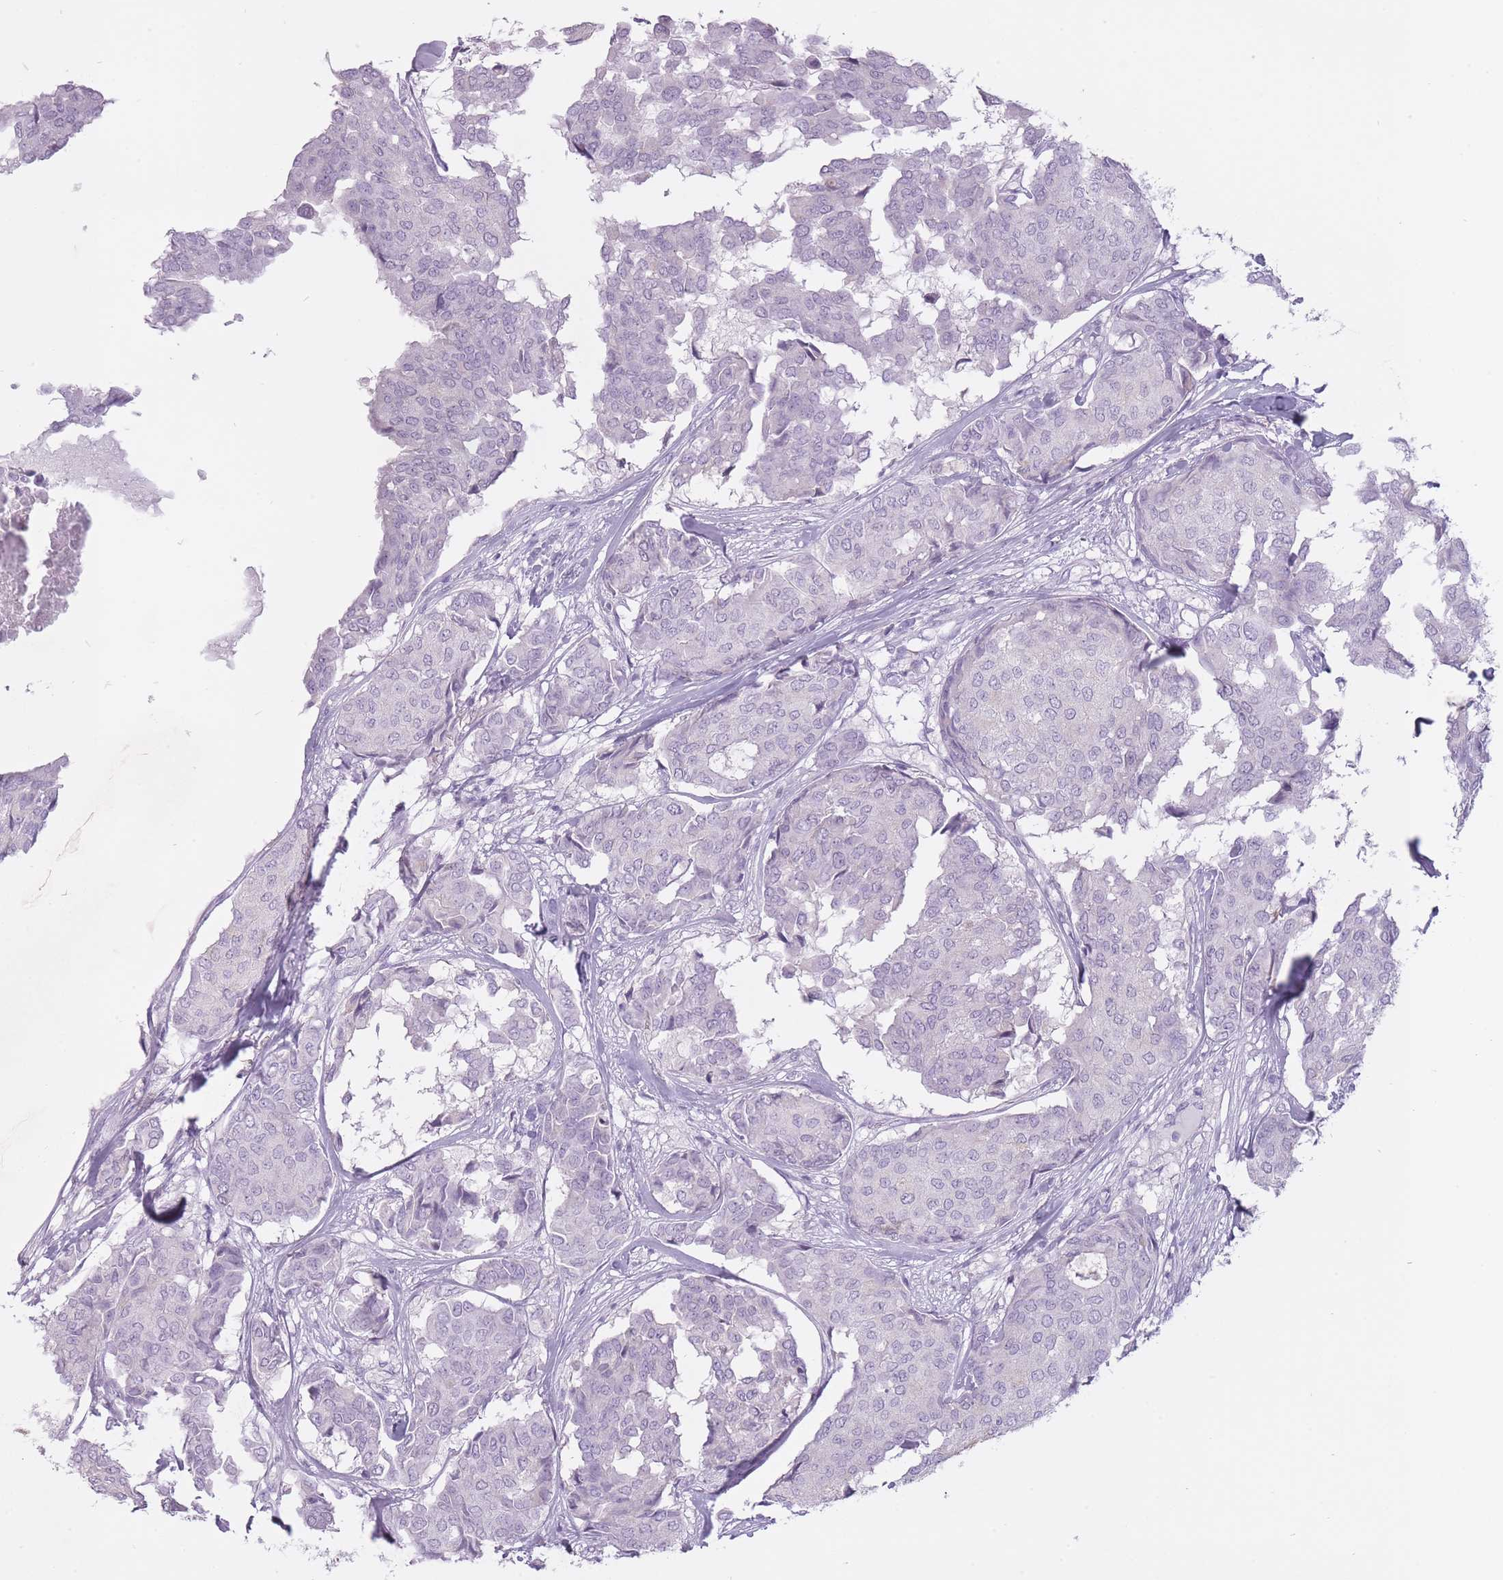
{"staining": {"intensity": "negative", "quantity": "none", "location": "none"}, "tissue": "breast cancer", "cell_type": "Tumor cells", "image_type": "cancer", "snomed": [{"axis": "morphology", "description": "Duct carcinoma"}, {"axis": "topography", "description": "Breast"}], "caption": "Immunohistochemistry image of neoplastic tissue: breast cancer stained with DAB displays no significant protein positivity in tumor cells.", "gene": "RFX4", "patient": {"sex": "female", "age": 75}}